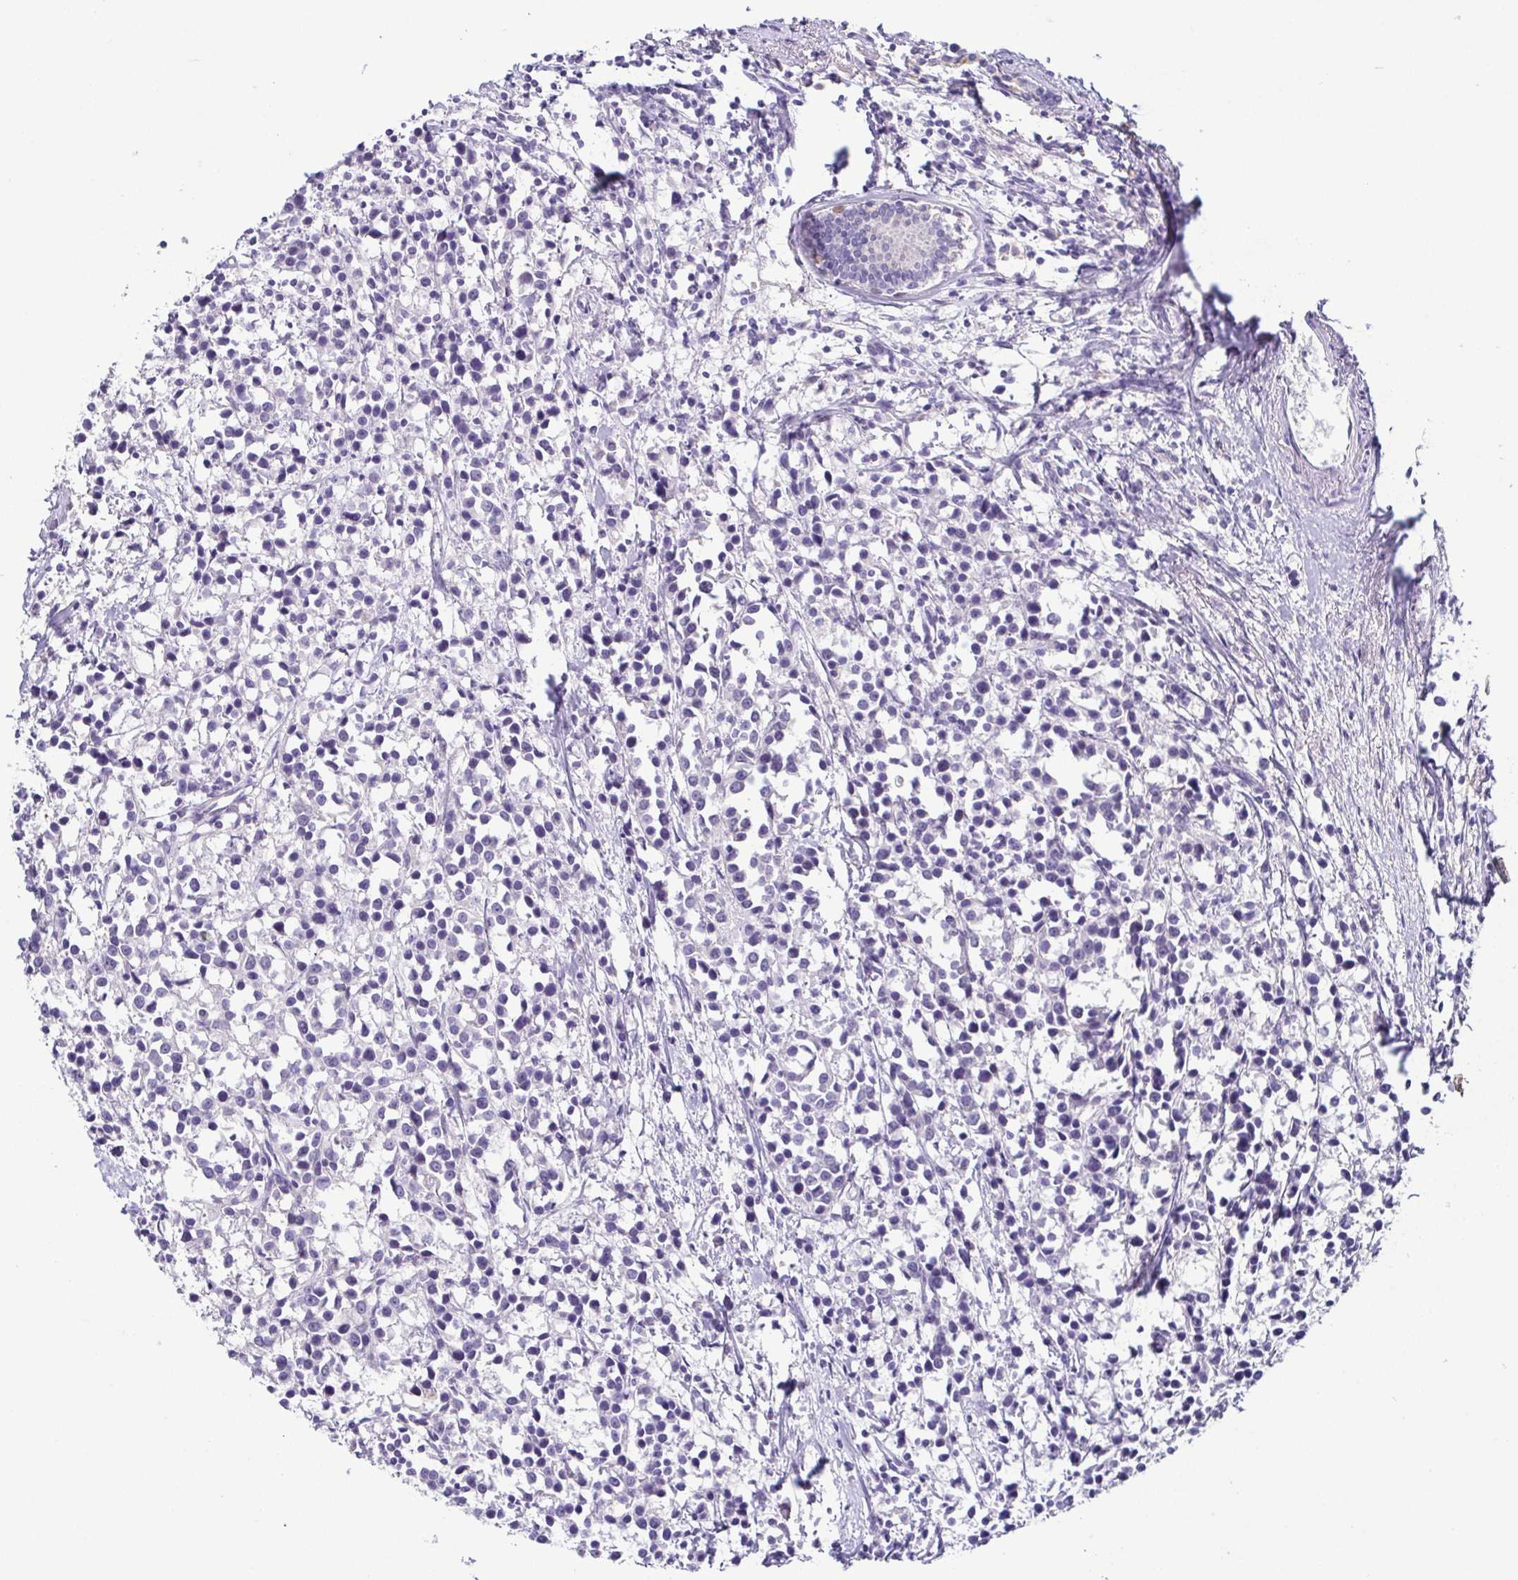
{"staining": {"intensity": "negative", "quantity": "none", "location": "none"}, "tissue": "breast cancer", "cell_type": "Tumor cells", "image_type": "cancer", "snomed": [{"axis": "morphology", "description": "Duct carcinoma"}, {"axis": "topography", "description": "Breast"}], "caption": "Tumor cells are negative for protein expression in human breast invasive ductal carcinoma.", "gene": "TP73", "patient": {"sex": "female", "age": 80}}